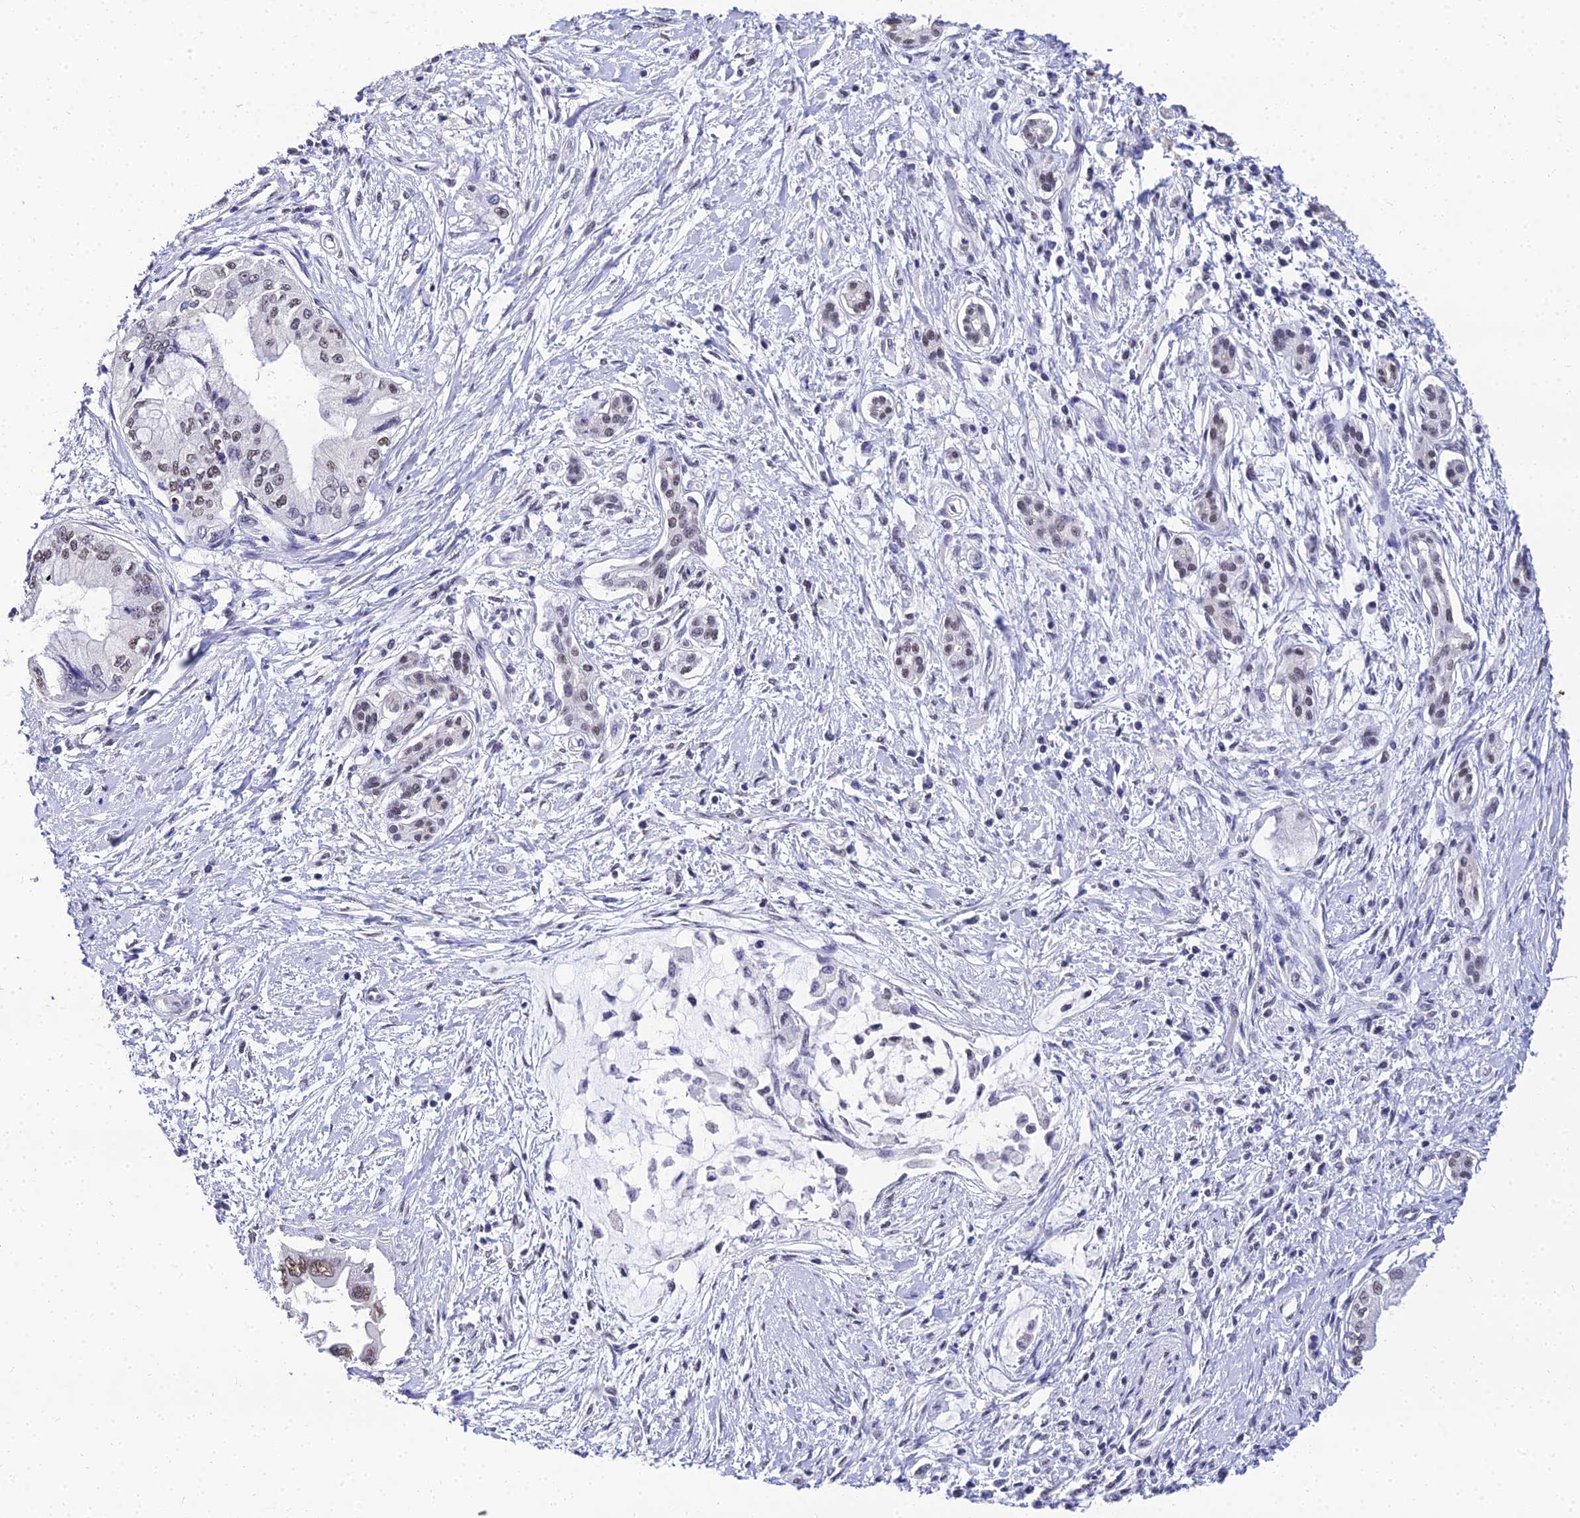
{"staining": {"intensity": "weak", "quantity": "25%-75%", "location": "nuclear"}, "tissue": "pancreatic cancer", "cell_type": "Tumor cells", "image_type": "cancer", "snomed": [{"axis": "morphology", "description": "Adenocarcinoma, NOS"}, {"axis": "topography", "description": "Pancreas"}], "caption": "Protein analysis of pancreatic cancer (adenocarcinoma) tissue demonstrates weak nuclear staining in about 25%-75% of tumor cells.", "gene": "PPP4R2", "patient": {"sex": "male", "age": 46}}